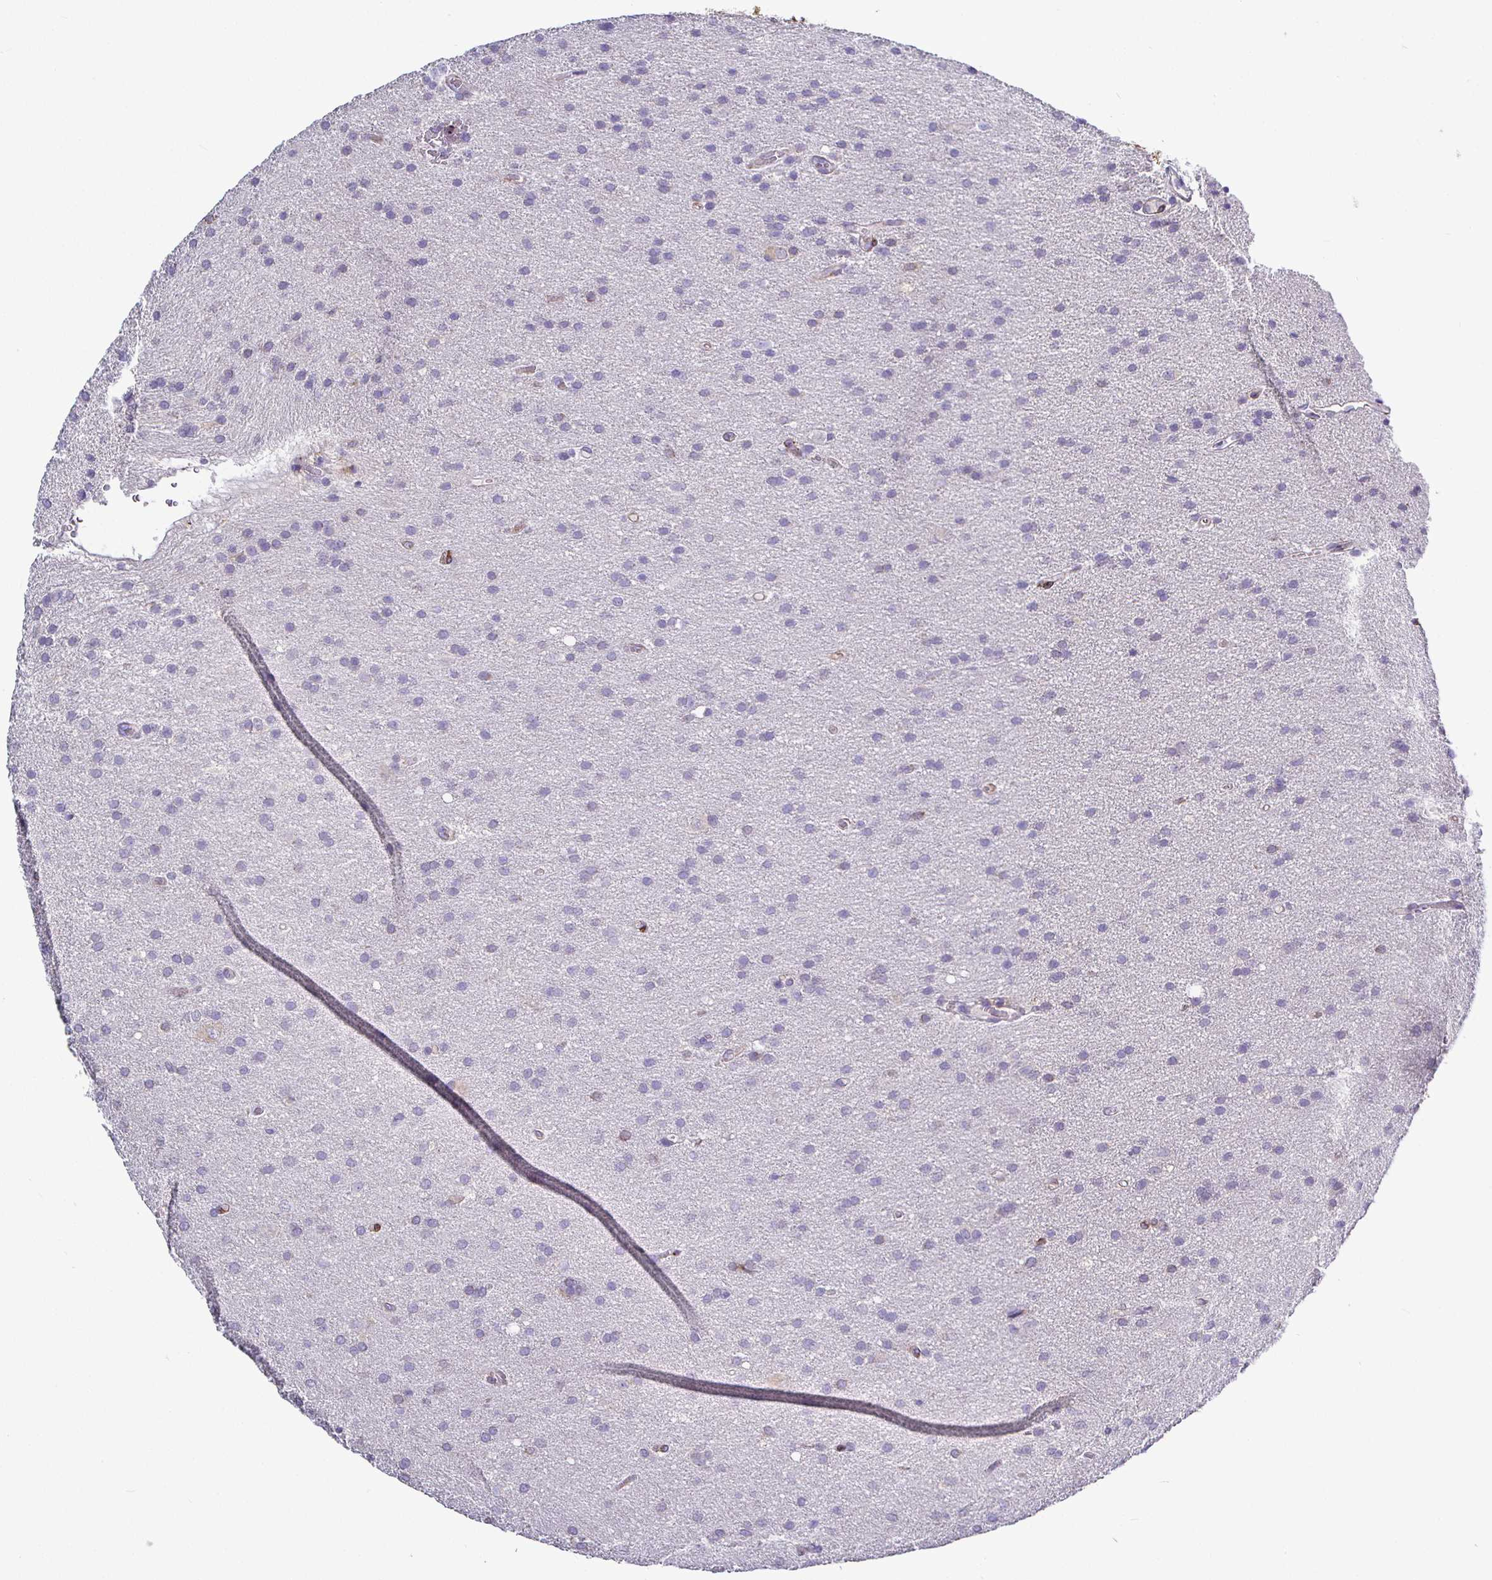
{"staining": {"intensity": "negative", "quantity": "none", "location": "none"}, "tissue": "glioma", "cell_type": "Tumor cells", "image_type": "cancer", "snomed": [{"axis": "morphology", "description": "Glioma, malignant, Low grade"}, {"axis": "topography", "description": "Brain"}], "caption": "Glioma was stained to show a protein in brown. There is no significant expression in tumor cells.", "gene": "P4HA2", "patient": {"sex": "female", "age": 54}}